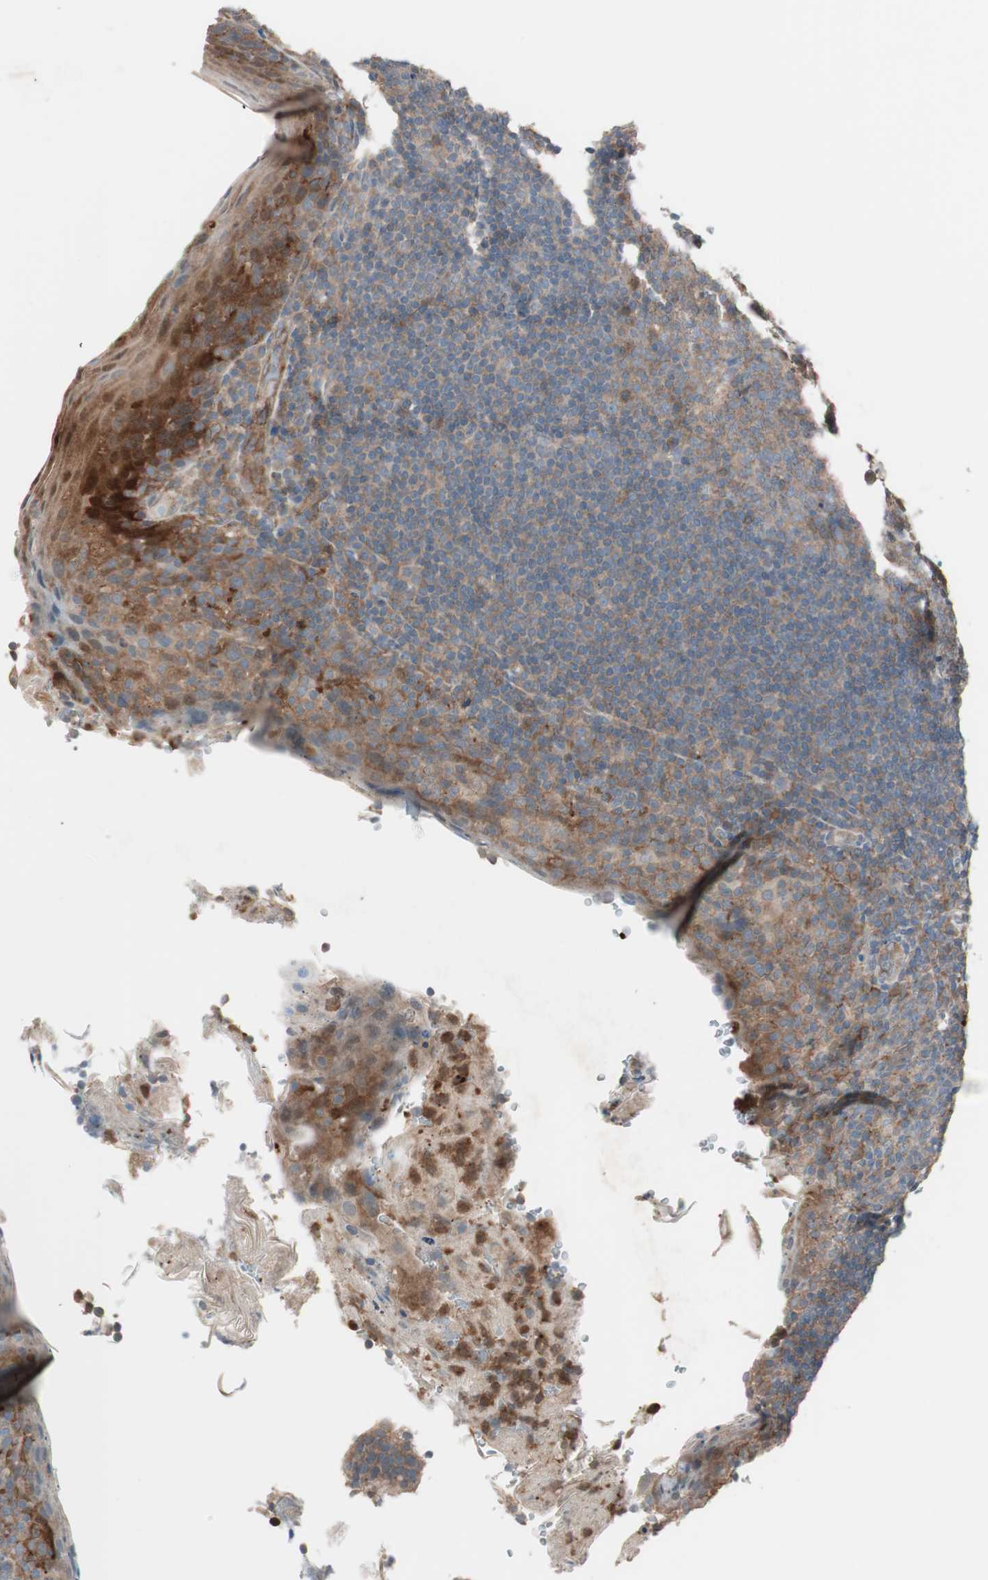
{"staining": {"intensity": "moderate", "quantity": ">75%", "location": "cytoplasmic/membranous"}, "tissue": "tonsil", "cell_type": "Germinal center cells", "image_type": "normal", "snomed": [{"axis": "morphology", "description": "Normal tissue, NOS"}, {"axis": "topography", "description": "Tonsil"}], "caption": "Immunohistochemical staining of benign human tonsil reveals >75% levels of moderate cytoplasmic/membranous protein expression in about >75% of germinal center cells.", "gene": "STAB1", "patient": {"sex": "male", "age": 17}}